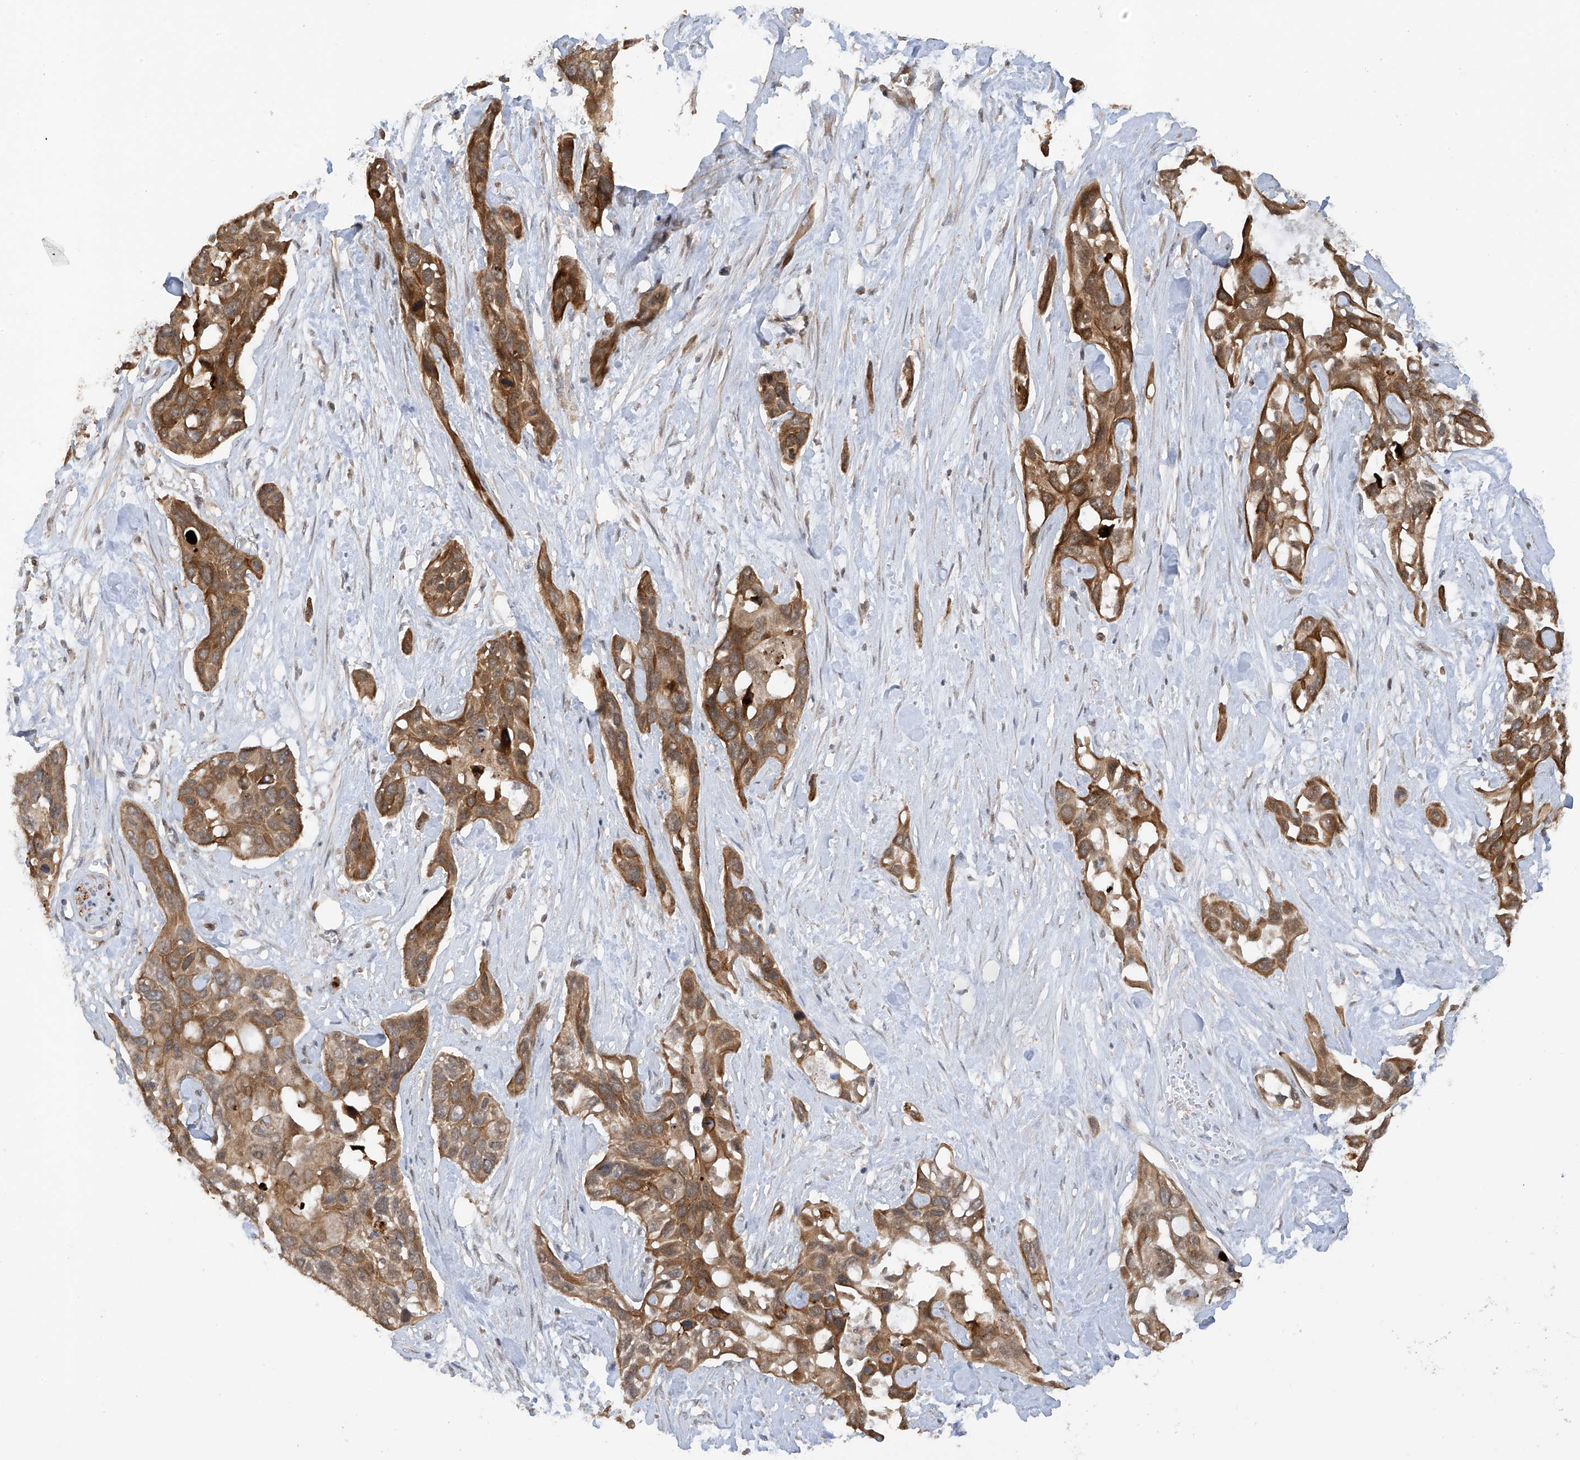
{"staining": {"intensity": "moderate", "quantity": ">75%", "location": "cytoplasmic/membranous"}, "tissue": "pancreatic cancer", "cell_type": "Tumor cells", "image_type": "cancer", "snomed": [{"axis": "morphology", "description": "Adenocarcinoma, NOS"}, {"axis": "topography", "description": "Pancreas"}], "caption": "Brown immunohistochemical staining in pancreatic cancer demonstrates moderate cytoplasmic/membranous staining in about >75% of tumor cells. (brown staining indicates protein expression, while blue staining denotes nuclei).", "gene": "RPAIN", "patient": {"sex": "female", "age": 60}}